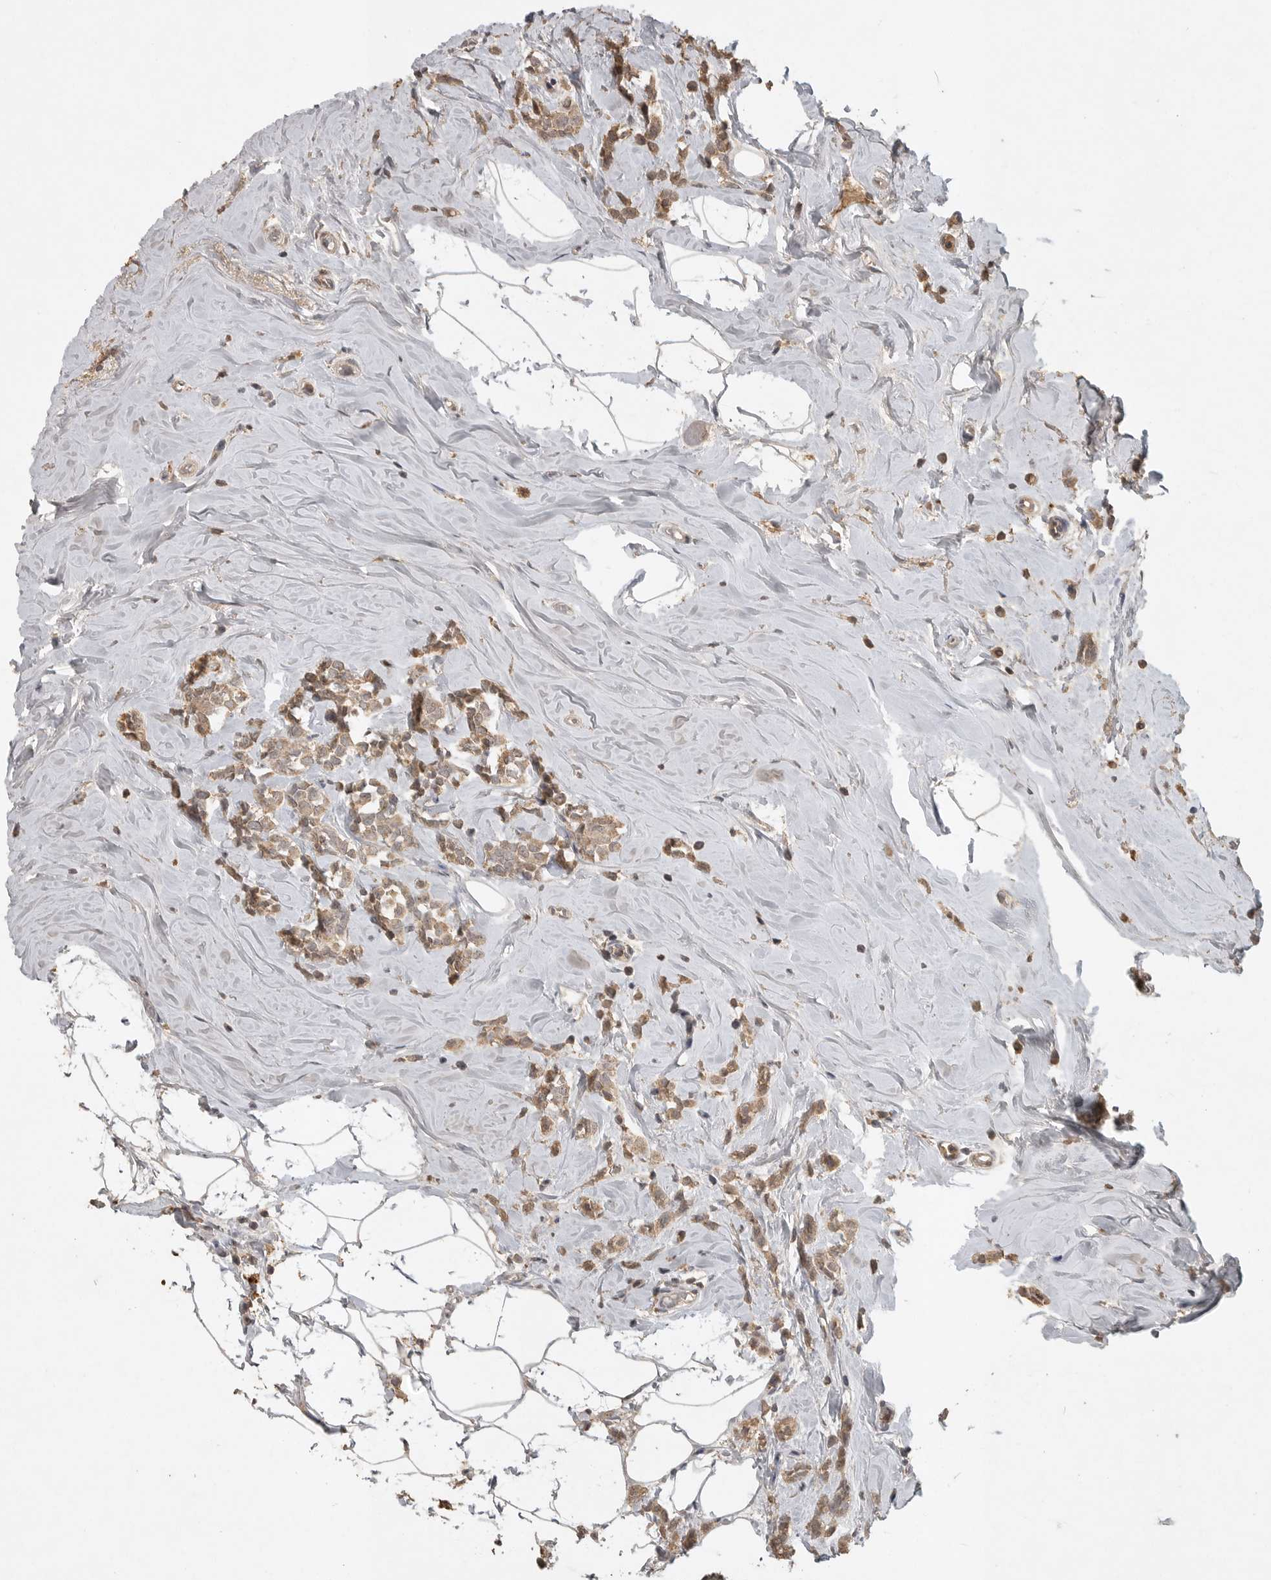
{"staining": {"intensity": "weak", "quantity": ">75%", "location": "cytoplasmic/membranous"}, "tissue": "breast cancer", "cell_type": "Tumor cells", "image_type": "cancer", "snomed": [{"axis": "morphology", "description": "Lobular carcinoma"}, {"axis": "topography", "description": "Breast"}], "caption": "Lobular carcinoma (breast) stained for a protein (brown) exhibits weak cytoplasmic/membranous positive expression in about >75% of tumor cells.", "gene": "ADAMTS4", "patient": {"sex": "female", "age": 47}}